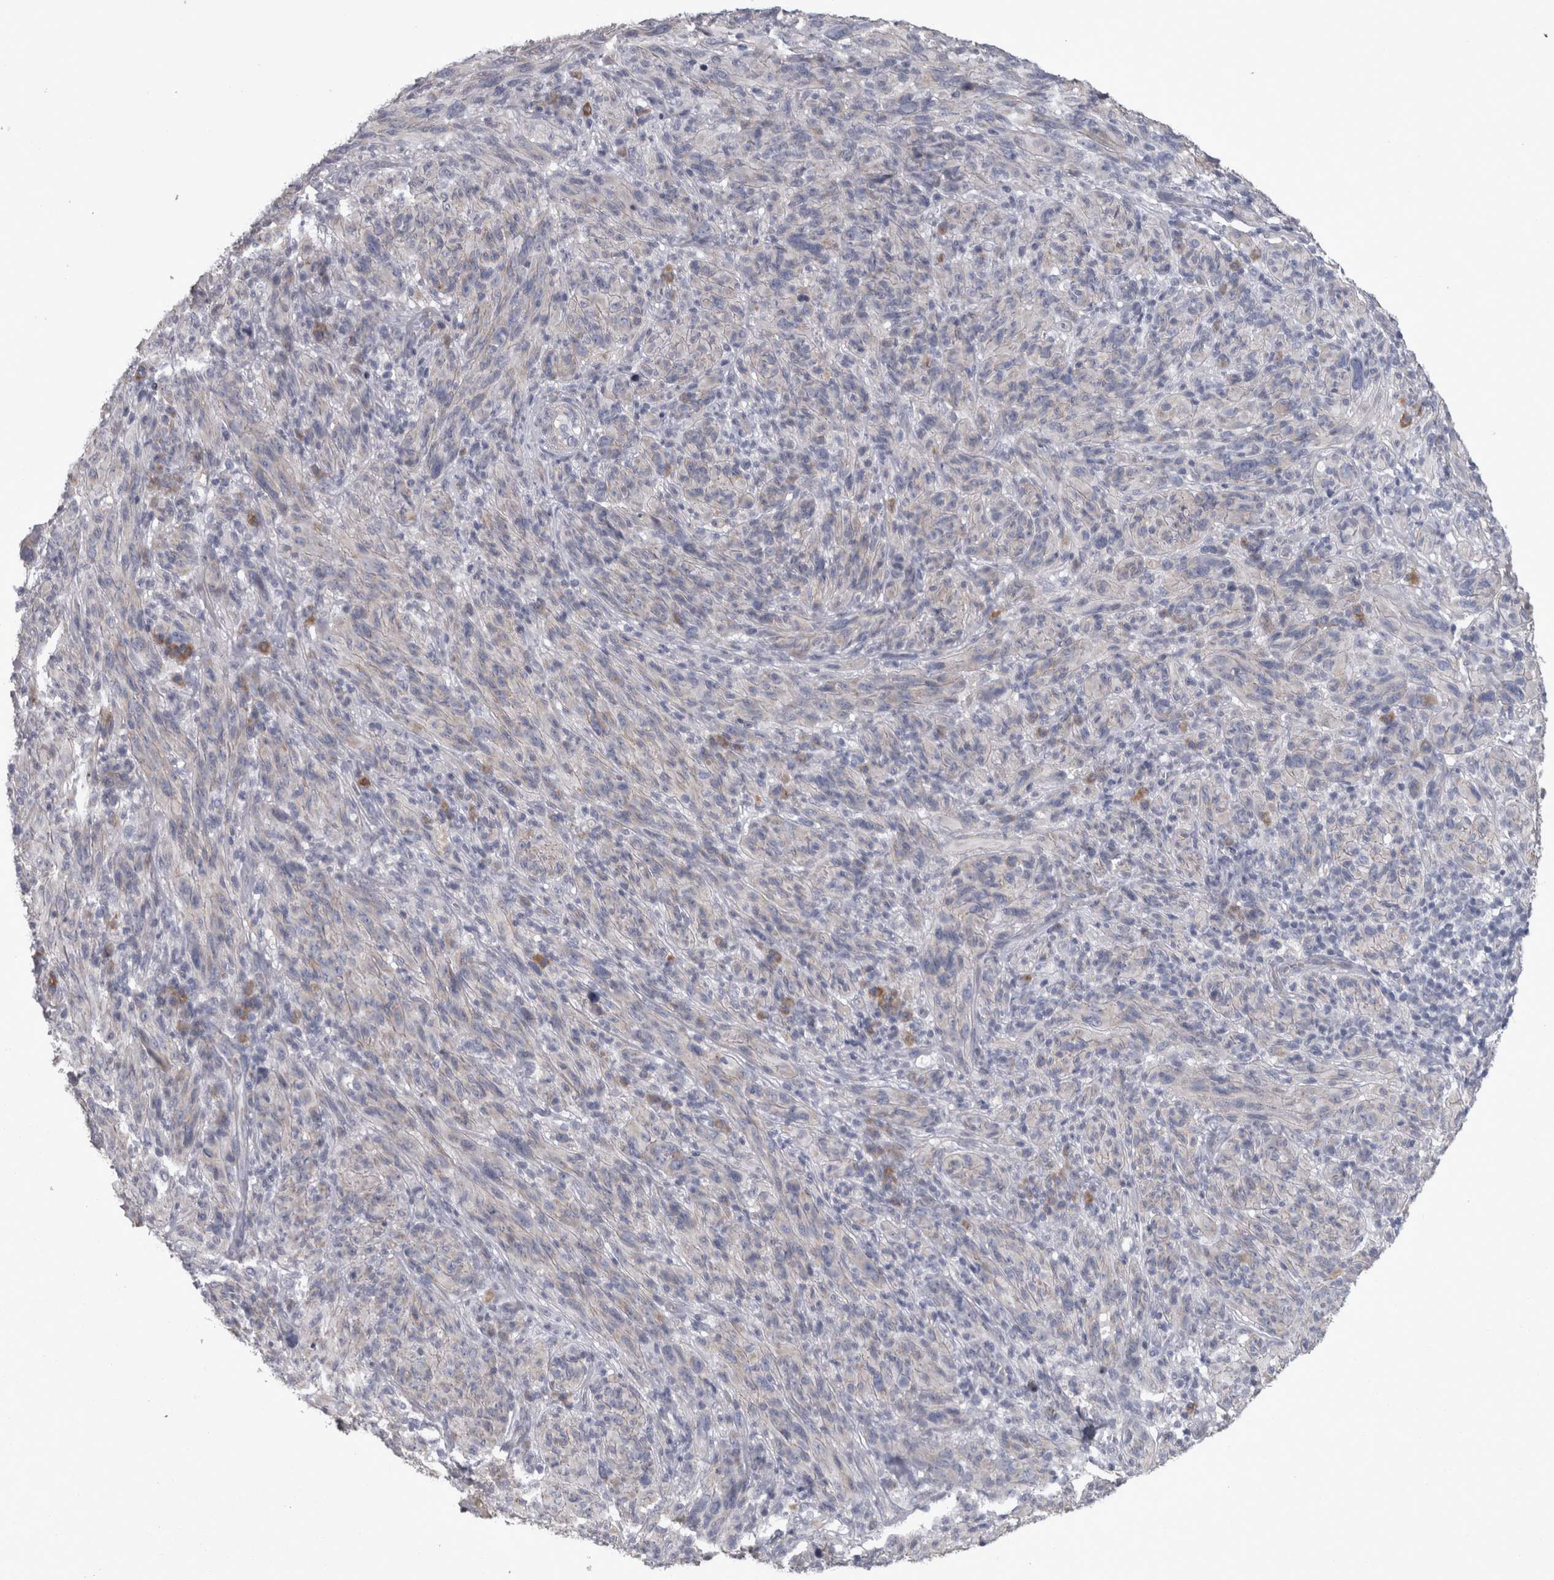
{"staining": {"intensity": "negative", "quantity": "none", "location": "none"}, "tissue": "melanoma", "cell_type": "Tumor cells", "image_type": "cancer", "snomed": [{"axis": "morphology", "description": "Malignant melanoma, NOS"}, {"axis": "topography", "description": "Skin of head"}], "caption": "Immunohistochemistry (IHC) photomicrograph of neoplastic tissue: malignant melanoma stained with DAB shows no significant protein staining in tumor cells. (Stains: DAB IHC with hematoxylin counter stain, Microscopy: brightfield microscopy at high magnification).", "gene": "DBT", "patient": {"sex": "male", "age": 96}}